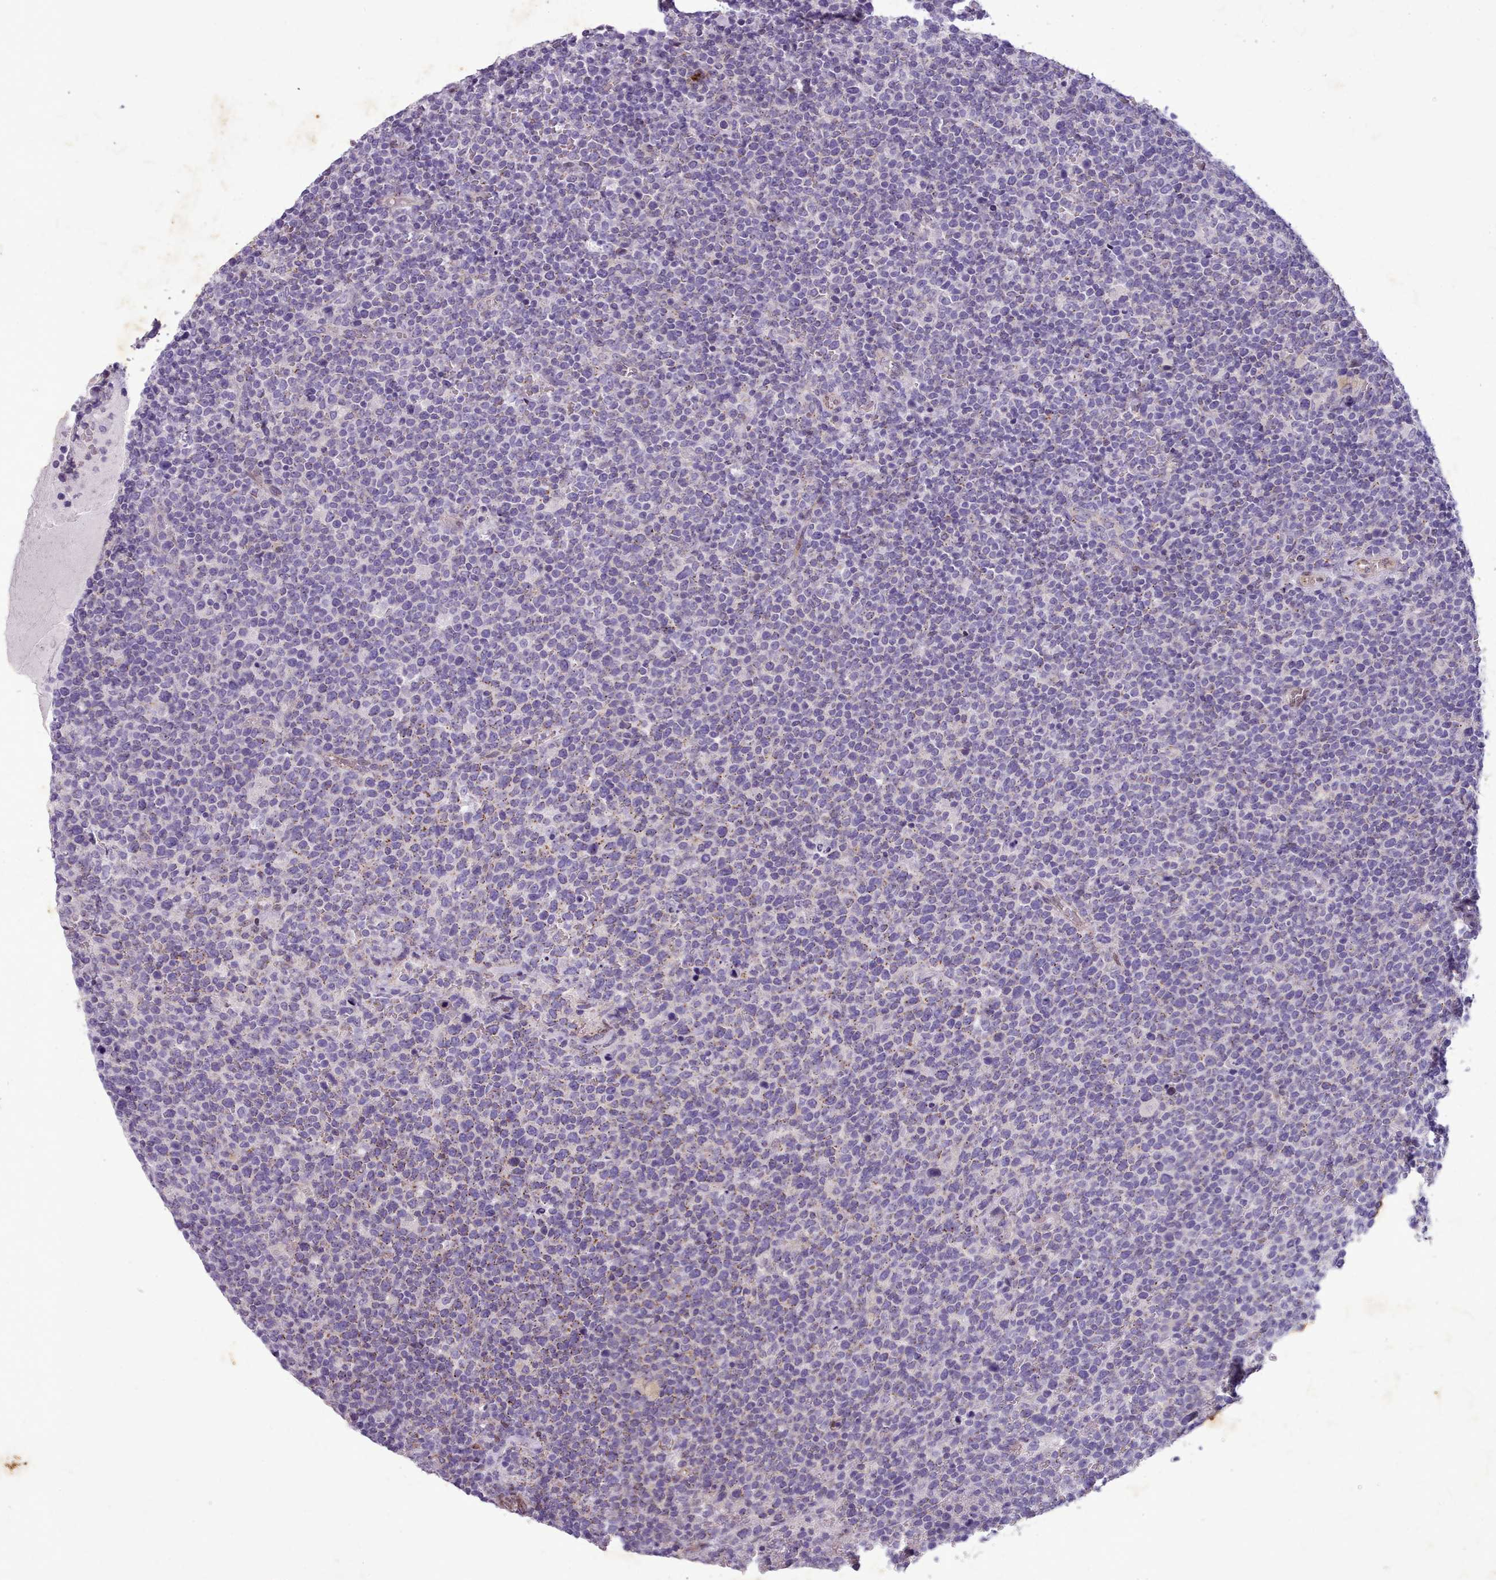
{"staining": {"intensity": "weak", "quantity": "<25%", "location": "cytoplasmic/membranous"}, "tissue": "lymphoma", "cell_type": "Tumor cells", "image_type": "cancer", "snomed": [{"axis": "morphology", "description": "Malignant lymphoma, non-Hodgkin's type, High grade"}, {"axis": "topography", "description": "Lymph node"}], "caption": "This micrograph is of malignant lymphoma, non-Hodgkin's type (high-grade) stained with IHC to label a protein in brown with the nuclei are counter-stained blue. There is no staining in tumor cells.", "gene": "KCNT2", "patient": {"sex": "male", "age": 61}}